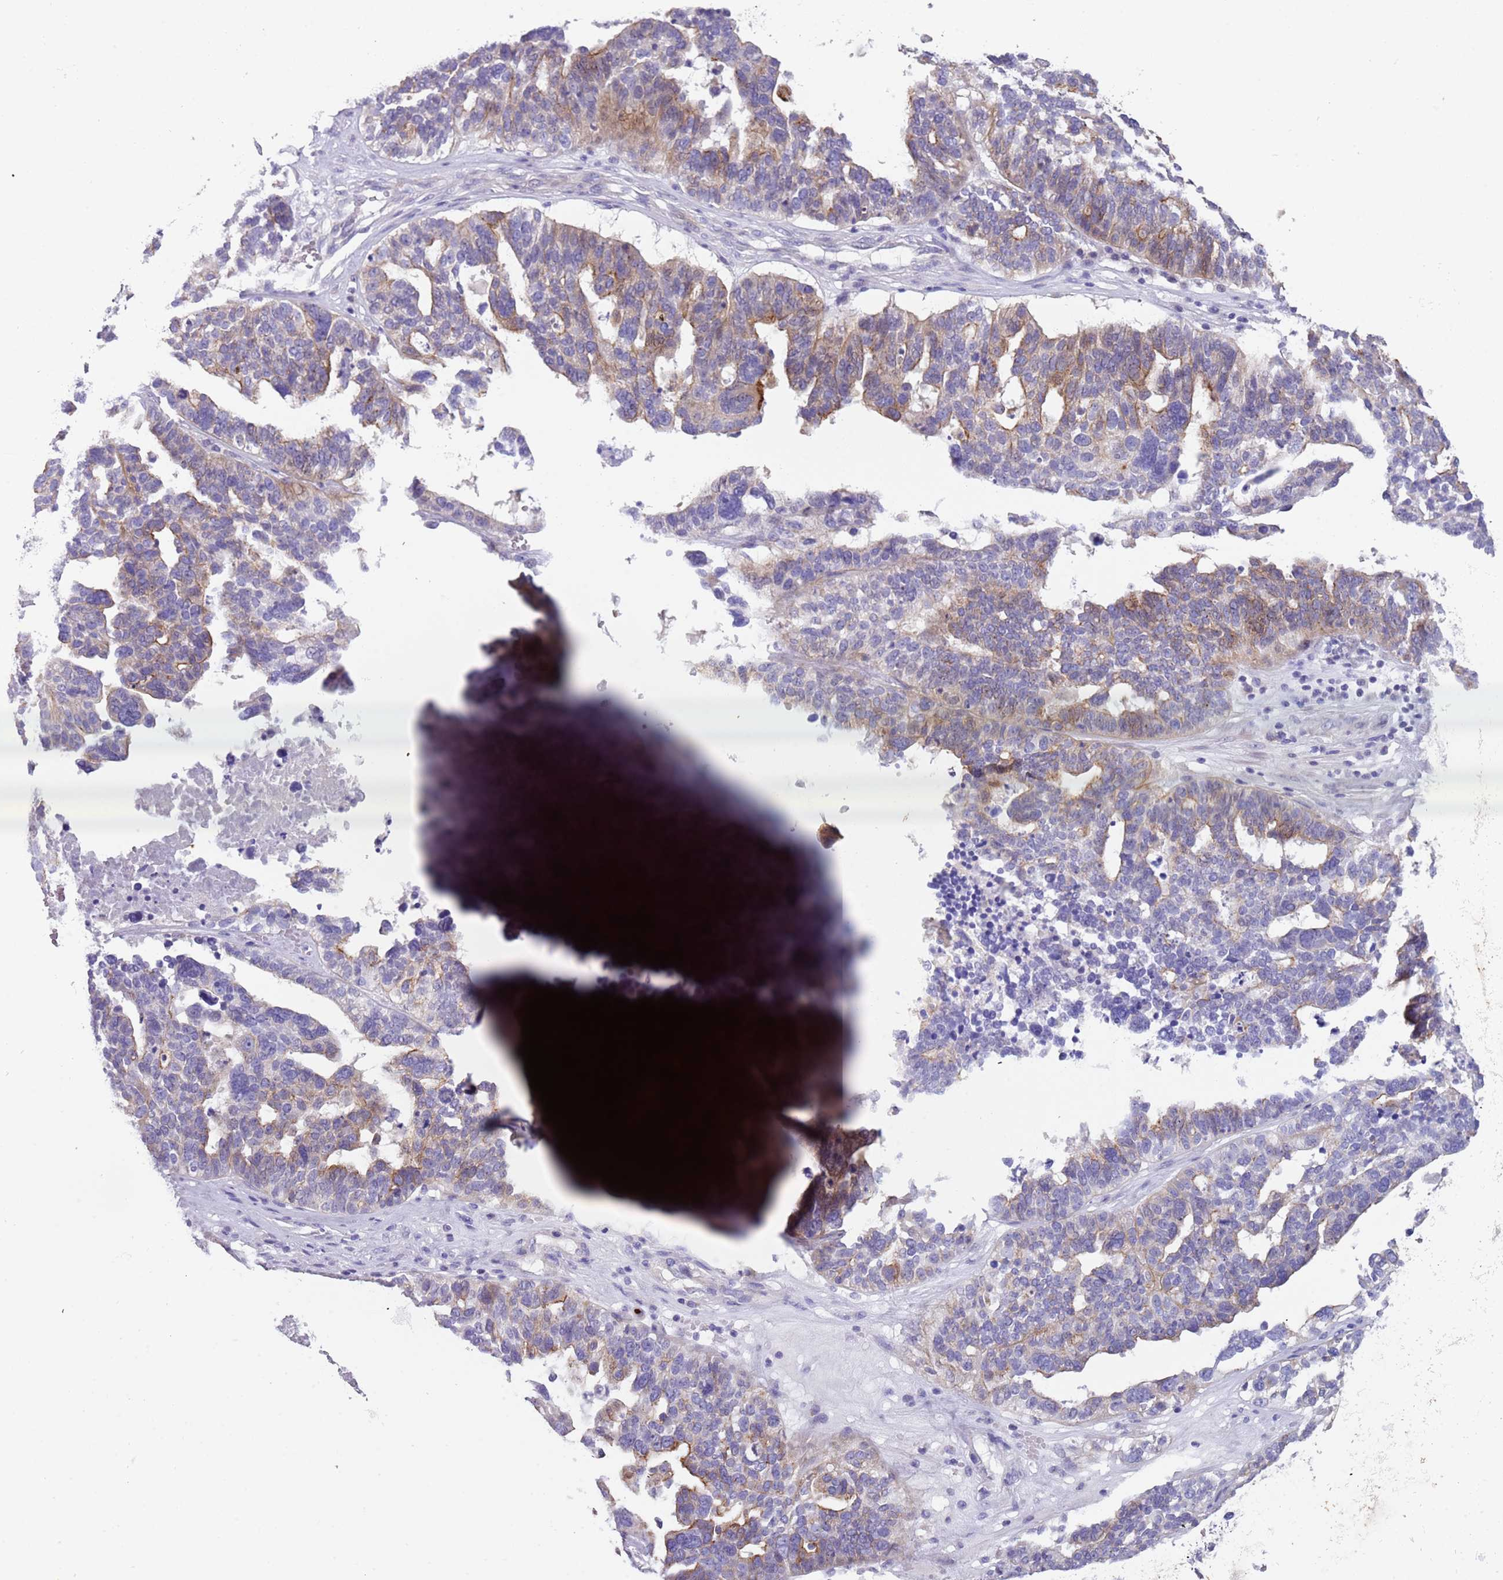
{"staining": {"intensity": "moderate", "quantity": "<25%", "location": "cytoplasmic/membranous"}, "tissue": "ovarian cancer", "cell_type": "Tumor cells", "image_type": "cancer", "snomed": [{"axis": "morphology", "description": "Cystadenocarcinoma, serous, NOS"}, {"axis": "topography", "description": "Ovary"}], "caption": "An image of human ovarian cancer (serous cystadenocarcinoma) stained for a protein displays moderate cytoplasmic/membranous brown staining in tumor cells. (DAB = brown stain, brightfield microscopy at high magnification).", "gene": "C2CD3", "patient": {"sex": "female", "age": 59}}